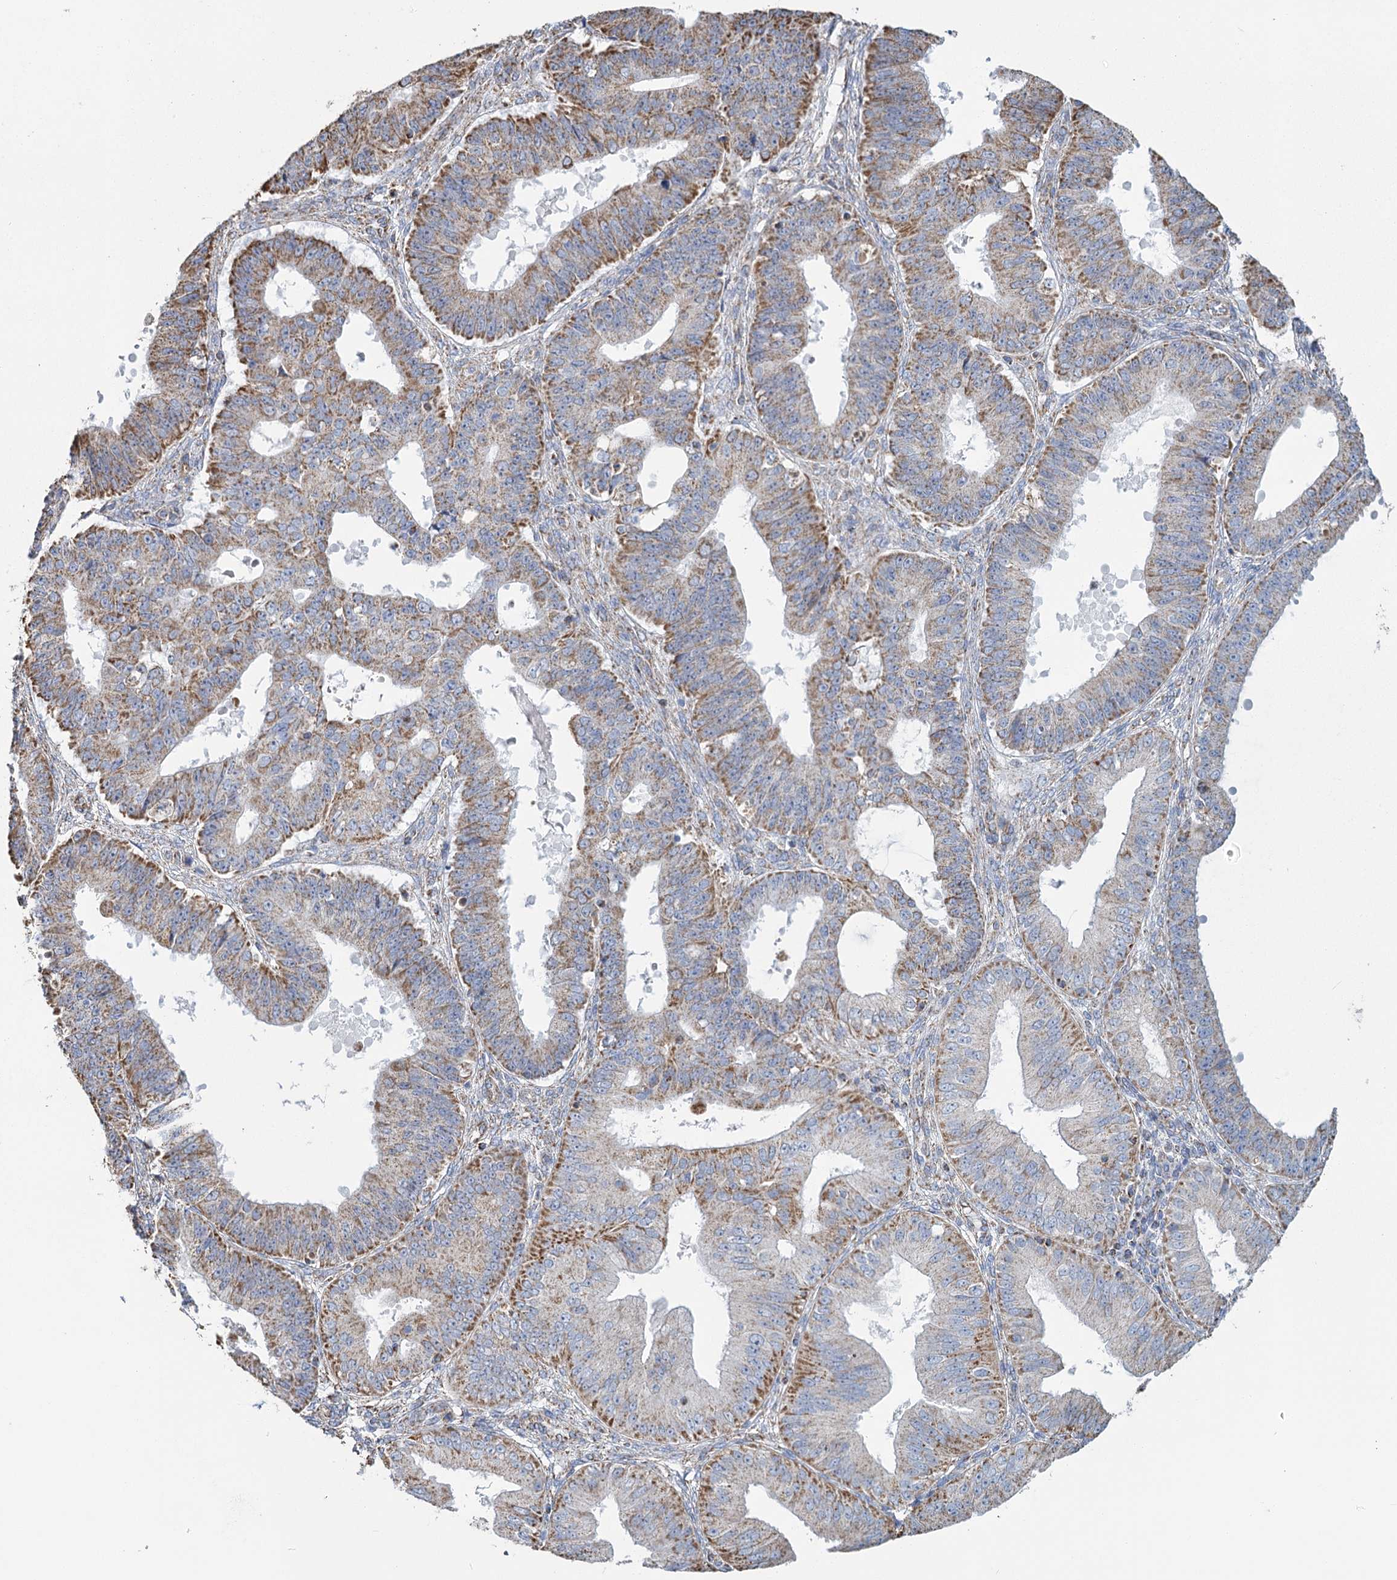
{"staining": {"intensity": "moderate", "quantity": "25%-75%", "location": "cytoplasmic/membranous"}, "tissue": "ovarian cancer", "cell_type": "Tumor cells", "image_type": "cancer", "snomed": [{"axis": "morphology", "description": "Carcinoma, endometroid"}, {"axis": "topography", "description": "Appendix"}, {"axis": "topography", "description": "Ovary"}], "caption": "Protein expression by IHC shows moderate cytoplasmic/membranous staining in approximately 25%-75% of tumor cells in endometroid carcinoma (ovarian). The protein is stained brown, and the nuclei are stained in blue (DAB IHC with brightfield microscopy, high magnification).", "gene": "MRPL44", "patient": {"sex": "female", "age": 42}}